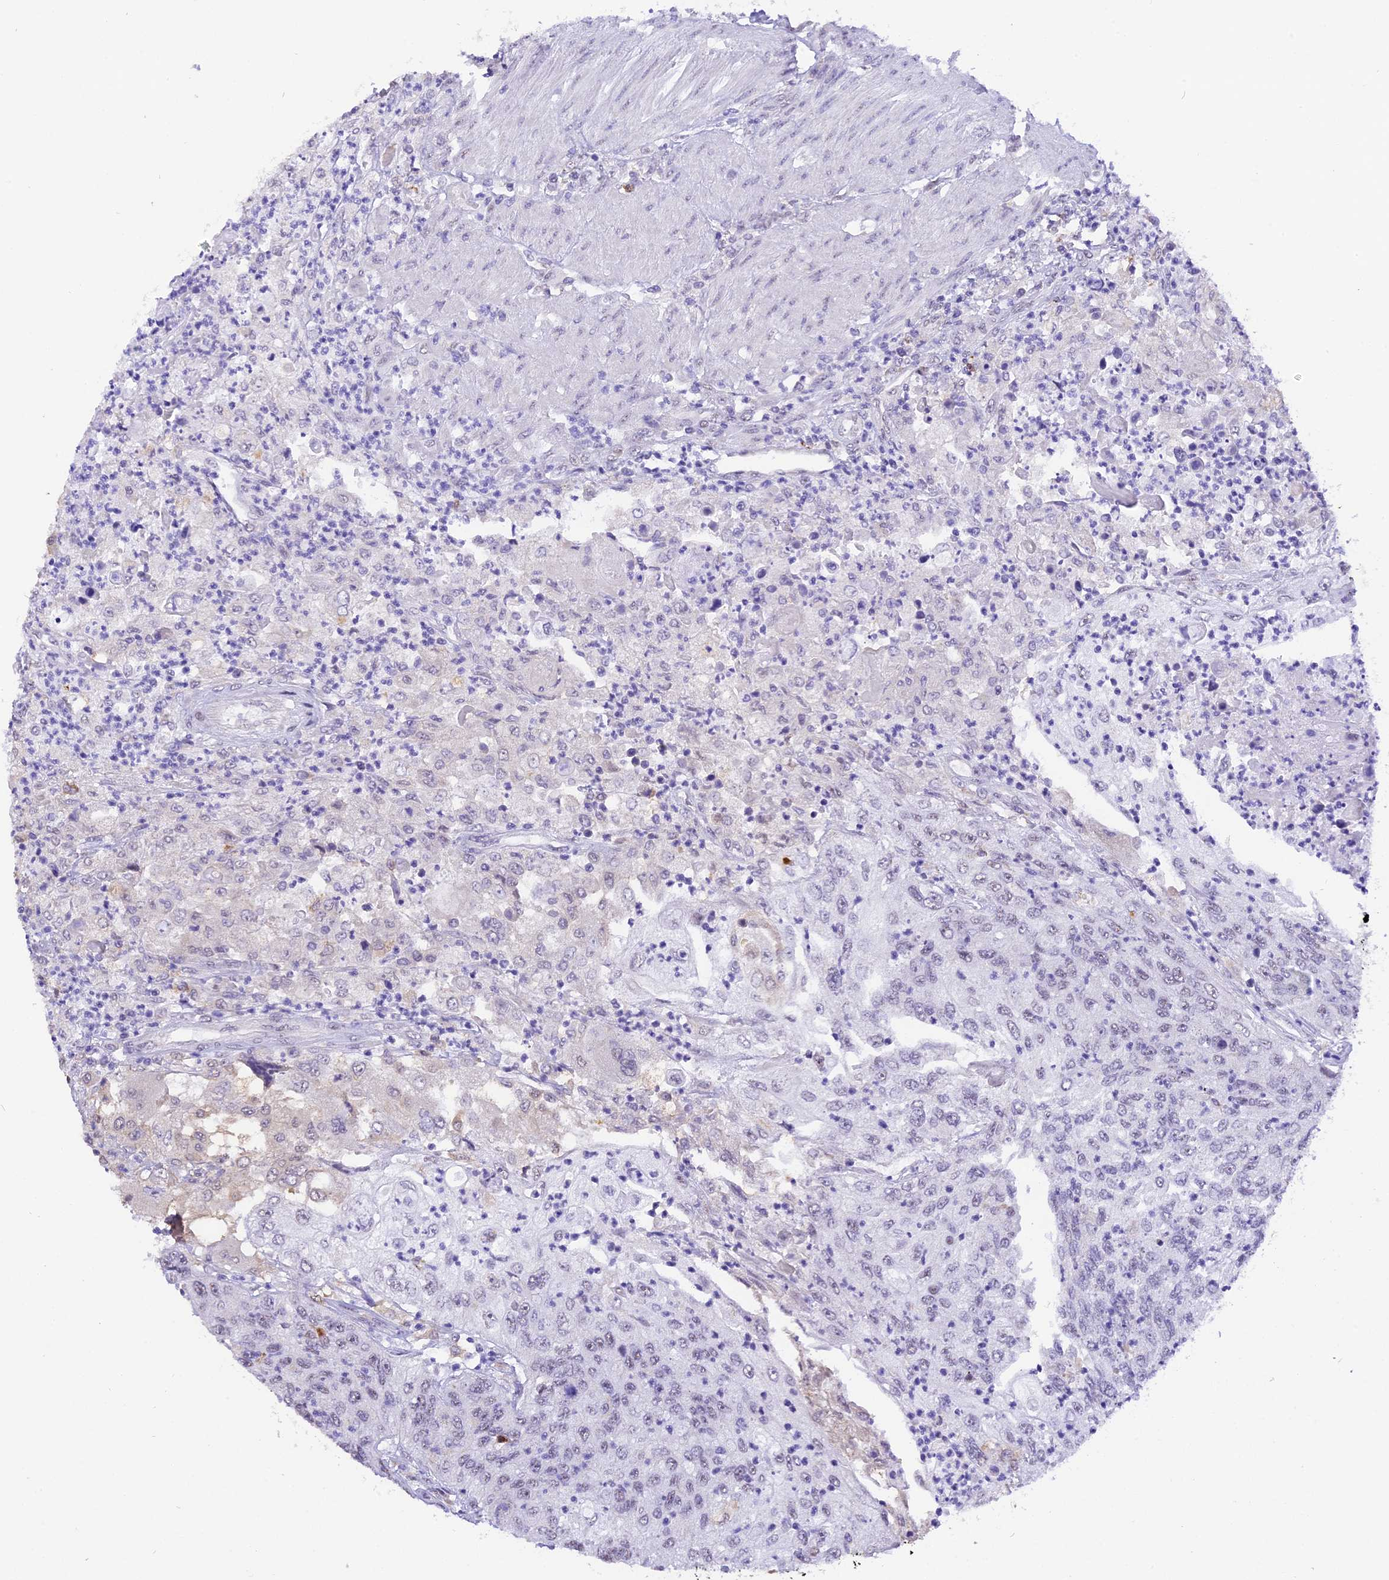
{"staining": {"intensity": "negative", "quantity": "none", "location": "none"}, "tissue": "urothelial cancer", "cell_type": "Tumor cells", "image_type": "cancer", "snomed": [{"axis": "morphology", "description": "Urothelial carcinoma, High grade"}, {"axis": "topography", "description": "Urinary bladder"}], "caption": "A histopathology image of urothelial cancer stained for a protein exhibits no brown staining in tumor cells. (DAB (3,3'-diaminobenzidine) IHC visualized using brightfield microscopy, high magnification).", "gene": "AHSP", "patient": {"sex": "female", "age": 60}}